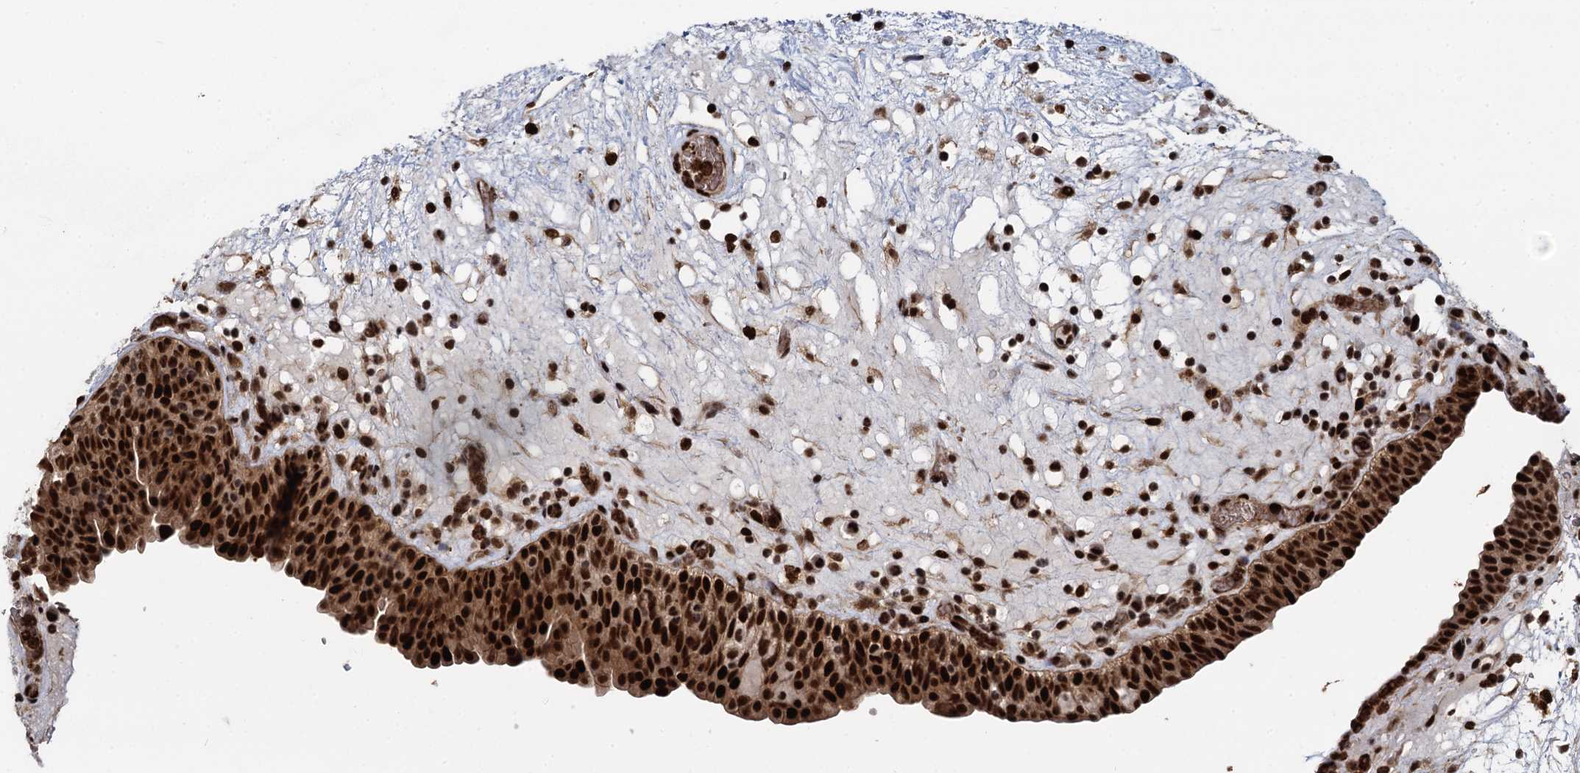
{"staining": {"intensity": "strong", "quantity": ">75%", "location": "nuclear"}, "tissue": "urinary bladder", "cell_type": "Urothelial cells", "image_type": "normal", "snomed": [{"axis": "morphology", "description": "Normal tissue, NOS"}, {"axis": "topography", "description": "Urinary bladder"}], "caption": "Urothelial cells show high levels of strong nuclear expression in about >75% of cells in normal human urinary bladder. (IHC, brightfield microscopy, high magnification).", "gene": "ANKRD49", "patient": {"sex": "male", "age": 71}}